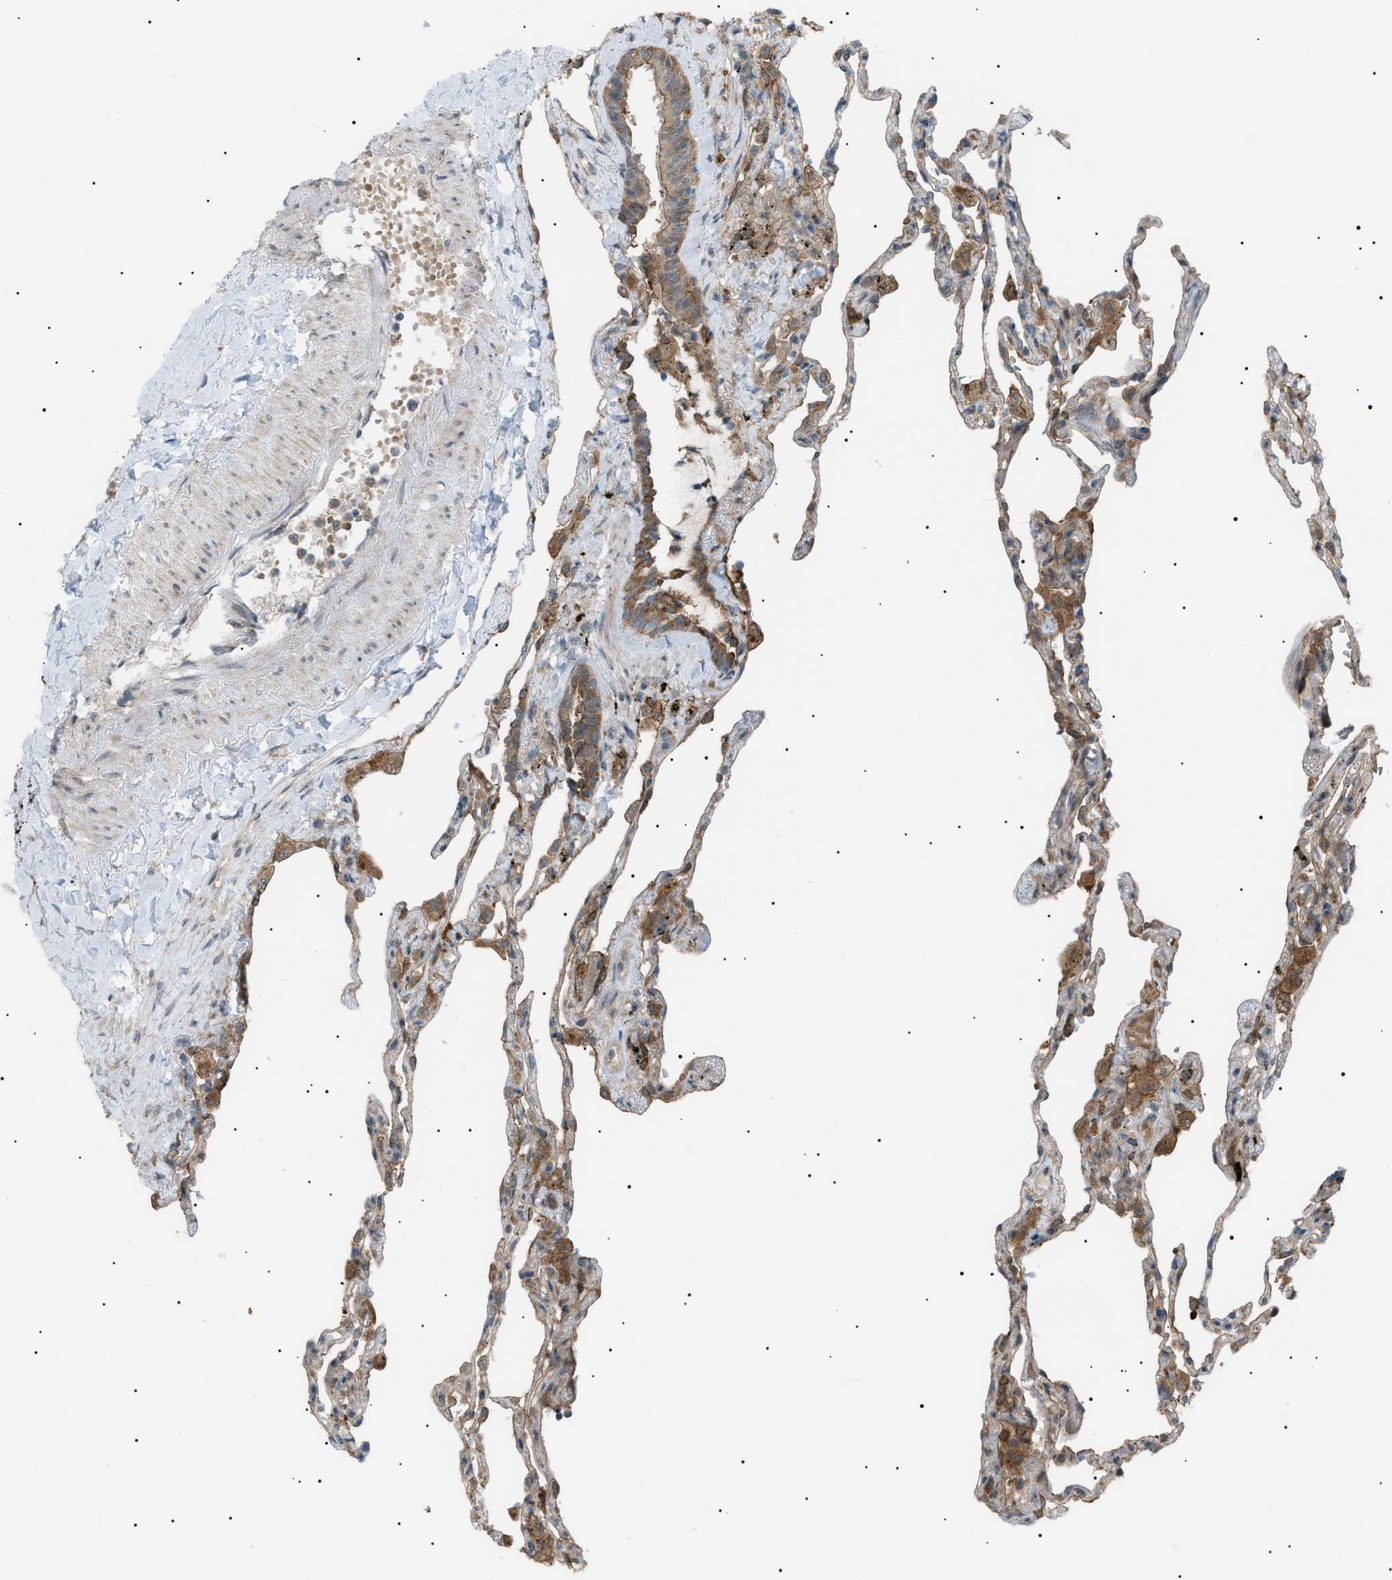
{"staining": {"intensity": "weak", "quantity": "25%-75%", "location": "cytoplasmic/membranous"}, "tissue": "lung", "cell_type": "Alveolar cells", "image_type": "normal", "snomed": [{"axis": "morphology", "description": "Normal tissue, NOS"}, {"axis": "topography", "description": "Lung"}], "caption": "Immunohistochemical staining of unremarkable lung shows low levels of weak cytoplasmic/membranous staining in approximately 25%-75% of alveolar cells. Using DAB (3,3'-diaminobenzidine) (brown) and hematoxylin (blue) stains, captured at high magnification using brightfield microscopy.", "gene": "LPIN2", "patient": {"sex": "male", "age": 59}}